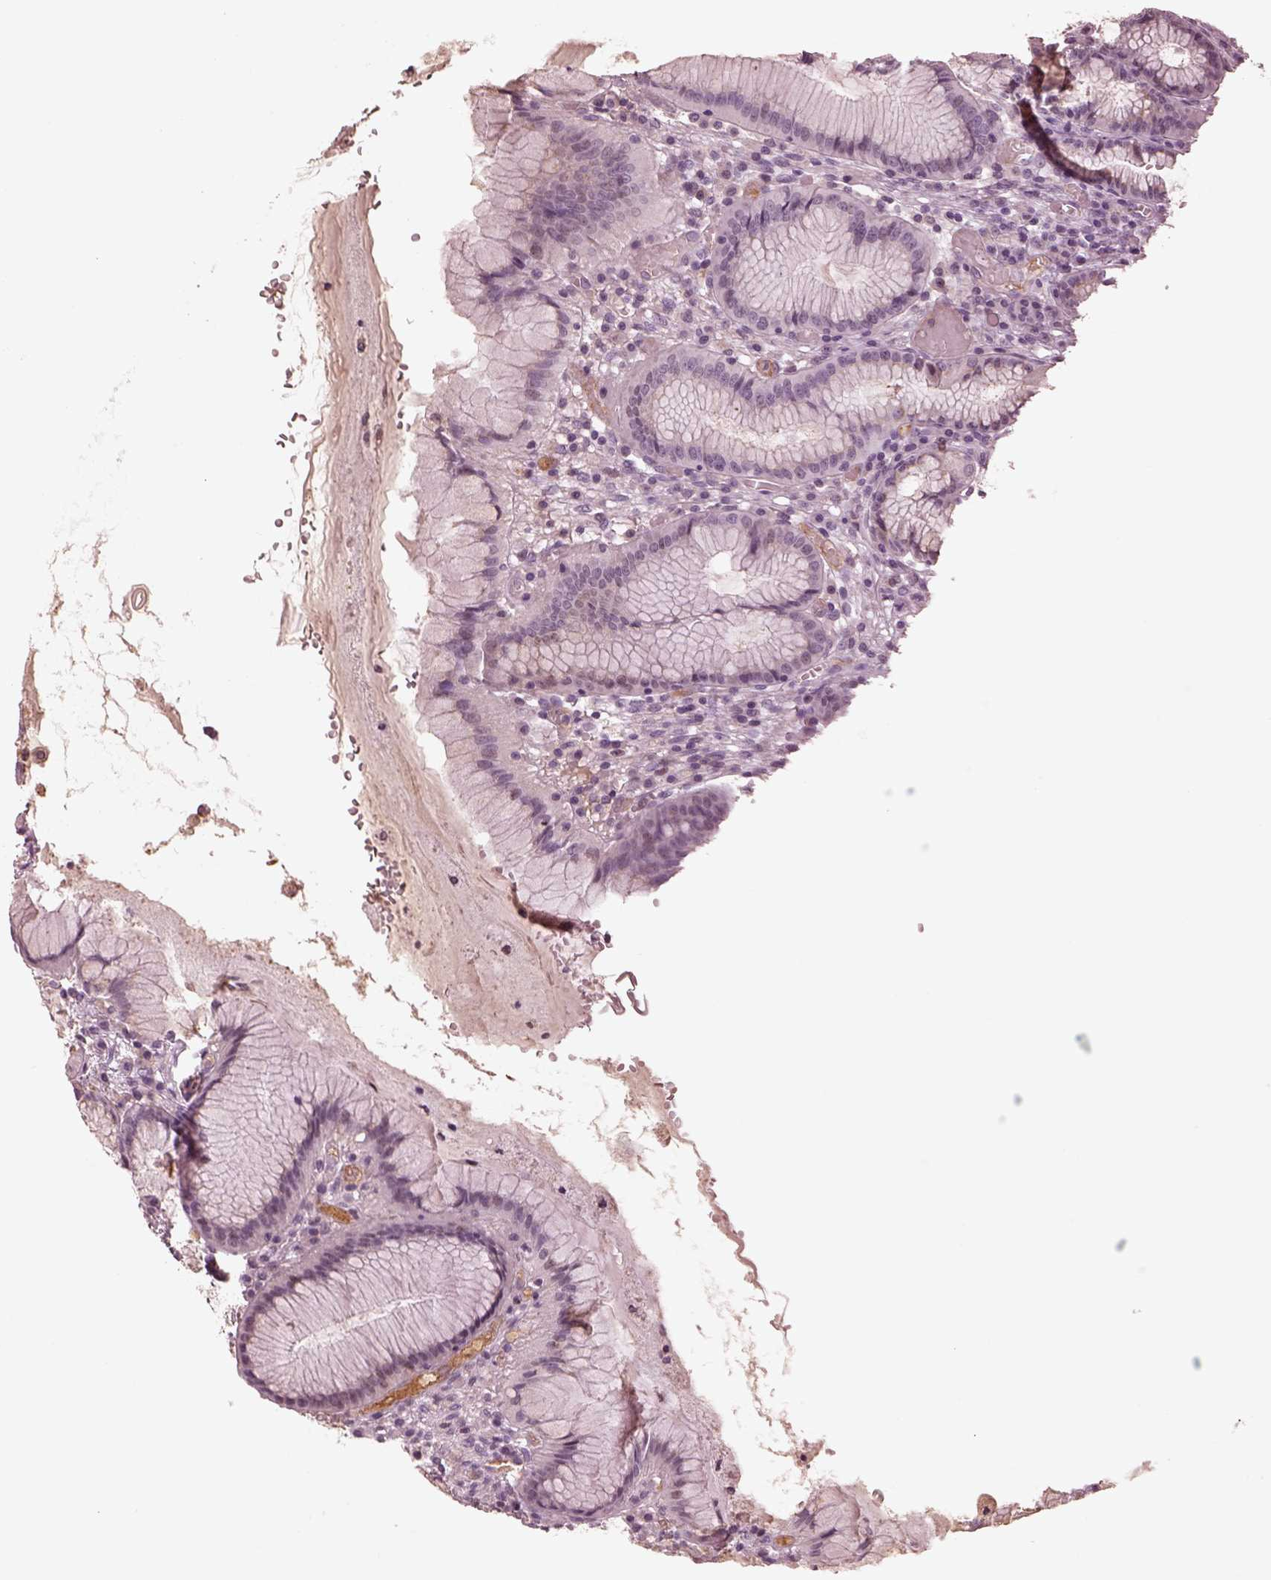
{"staining": {"intensity": "negative", "quantity": "none", "location": "none"}, "tissue": "stomach", "cell_type": "Glandular cells", "image_type": "normal", "snomed": [{"axis": "morphology", "description": "Normal tissue, NOS"}, {"axis": "topography", "description": "Stomach"}], "caption": "A photomicrograph of stomach stained for a protein demonstrates no brown staining in glandular cells. (DAB IHC with hematoxylin counter stain).", "gene": "KCNA2", "patient": {"sex": "male", "age": 55}}